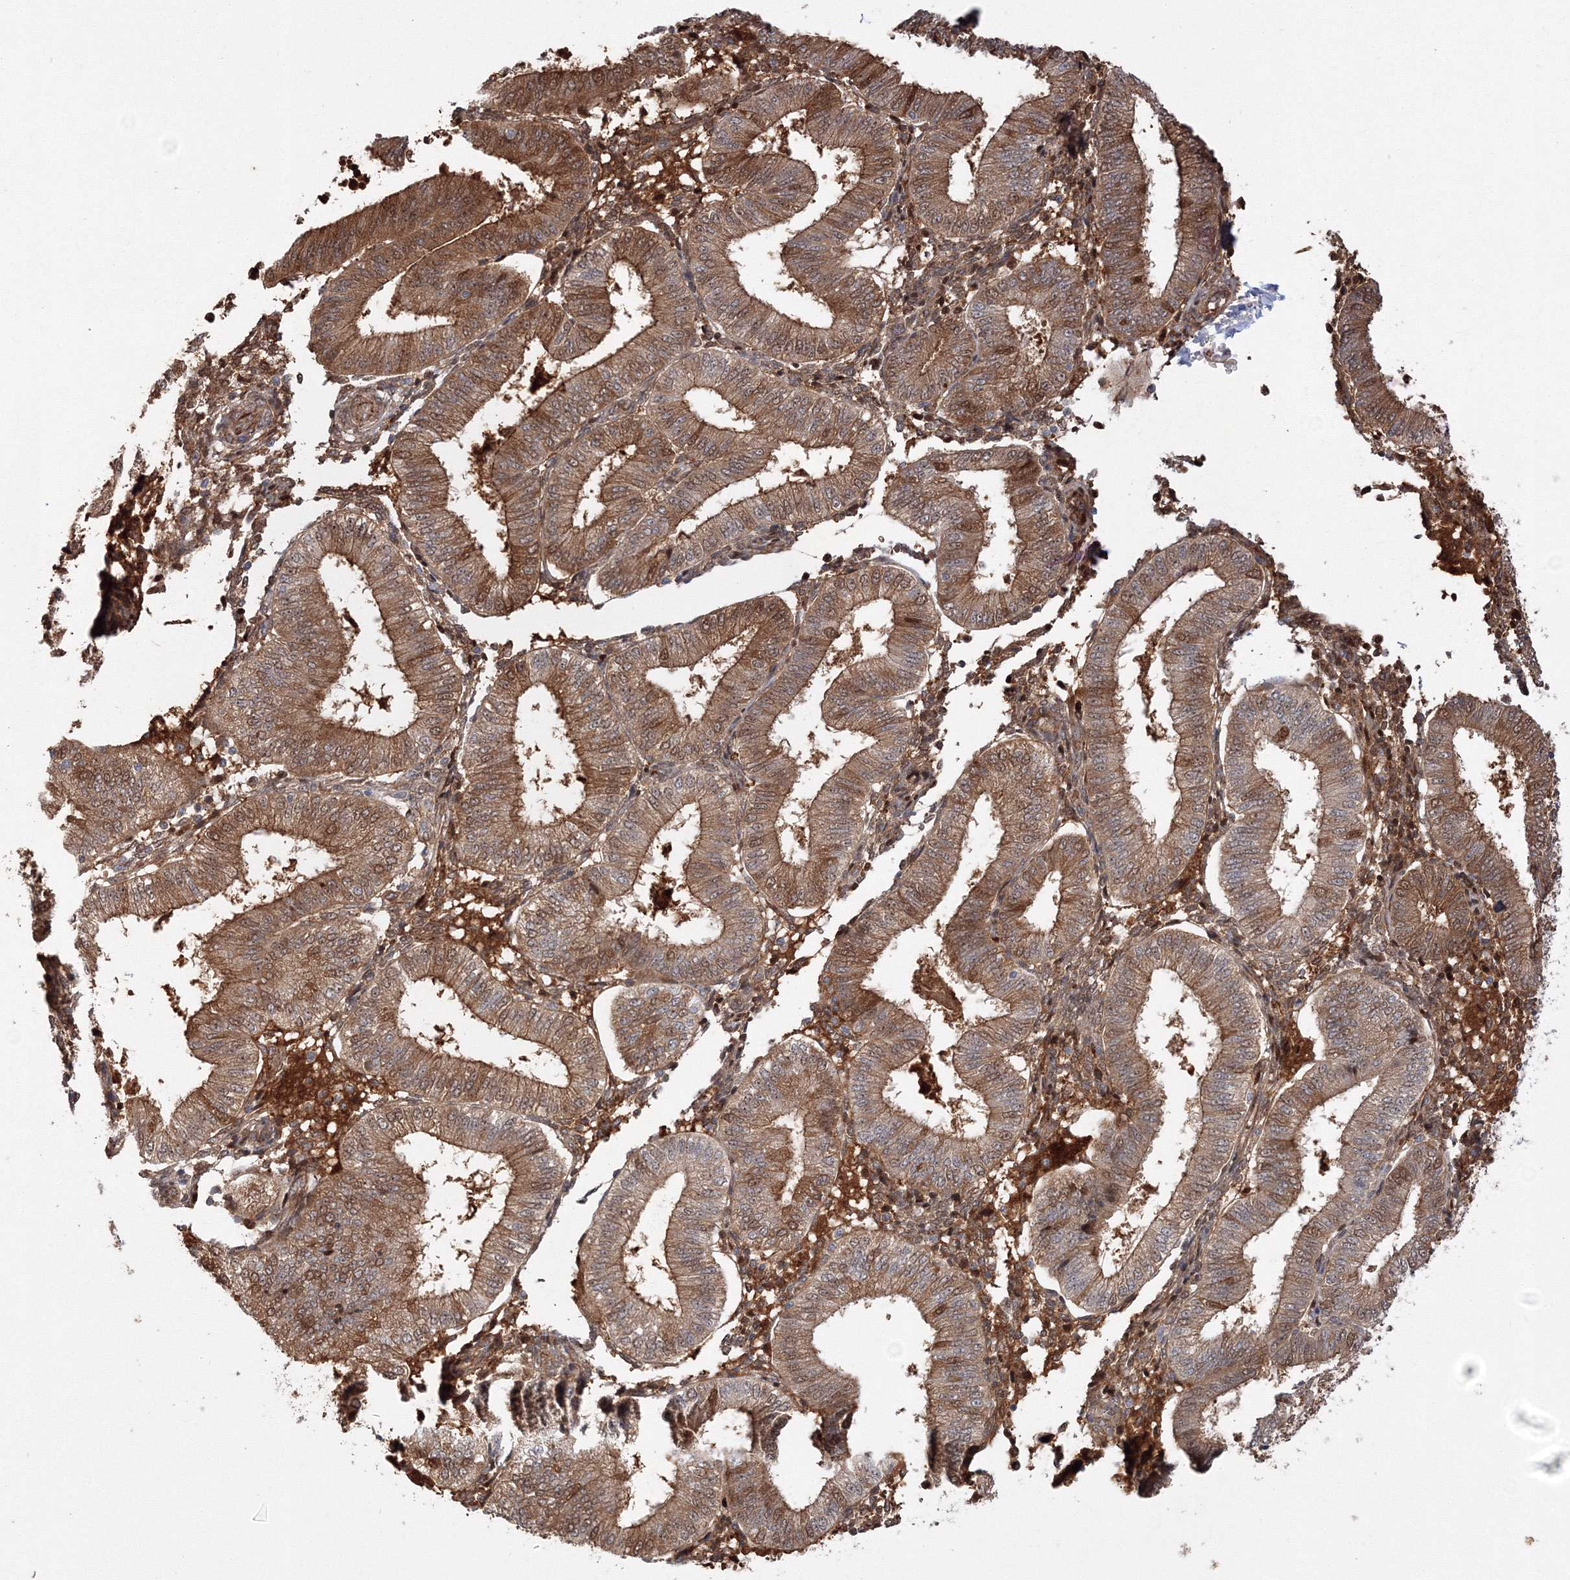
{"staining": {"intensity": "moderate", "quantity": ">75%", "location": "cytoplasmic/membranous,nuclear"}, "tissue": "endometrium", "cell_type": "Cells in endometrial stroma", "image_type": "normal", "snomed": [{"axis": "morphology", "description": "Normal tissue, NOS"}, {"axis": "topography", "description": "Endometrium"}], "caption": "Endometrium stained with a brown dye shows moderate cytoplasmic/membranous,nuclear positive staining in approximately >75% of cells in endometrial stroma.", "gene": "NPM3", "patient": {"sex": "female", "age": 39}}